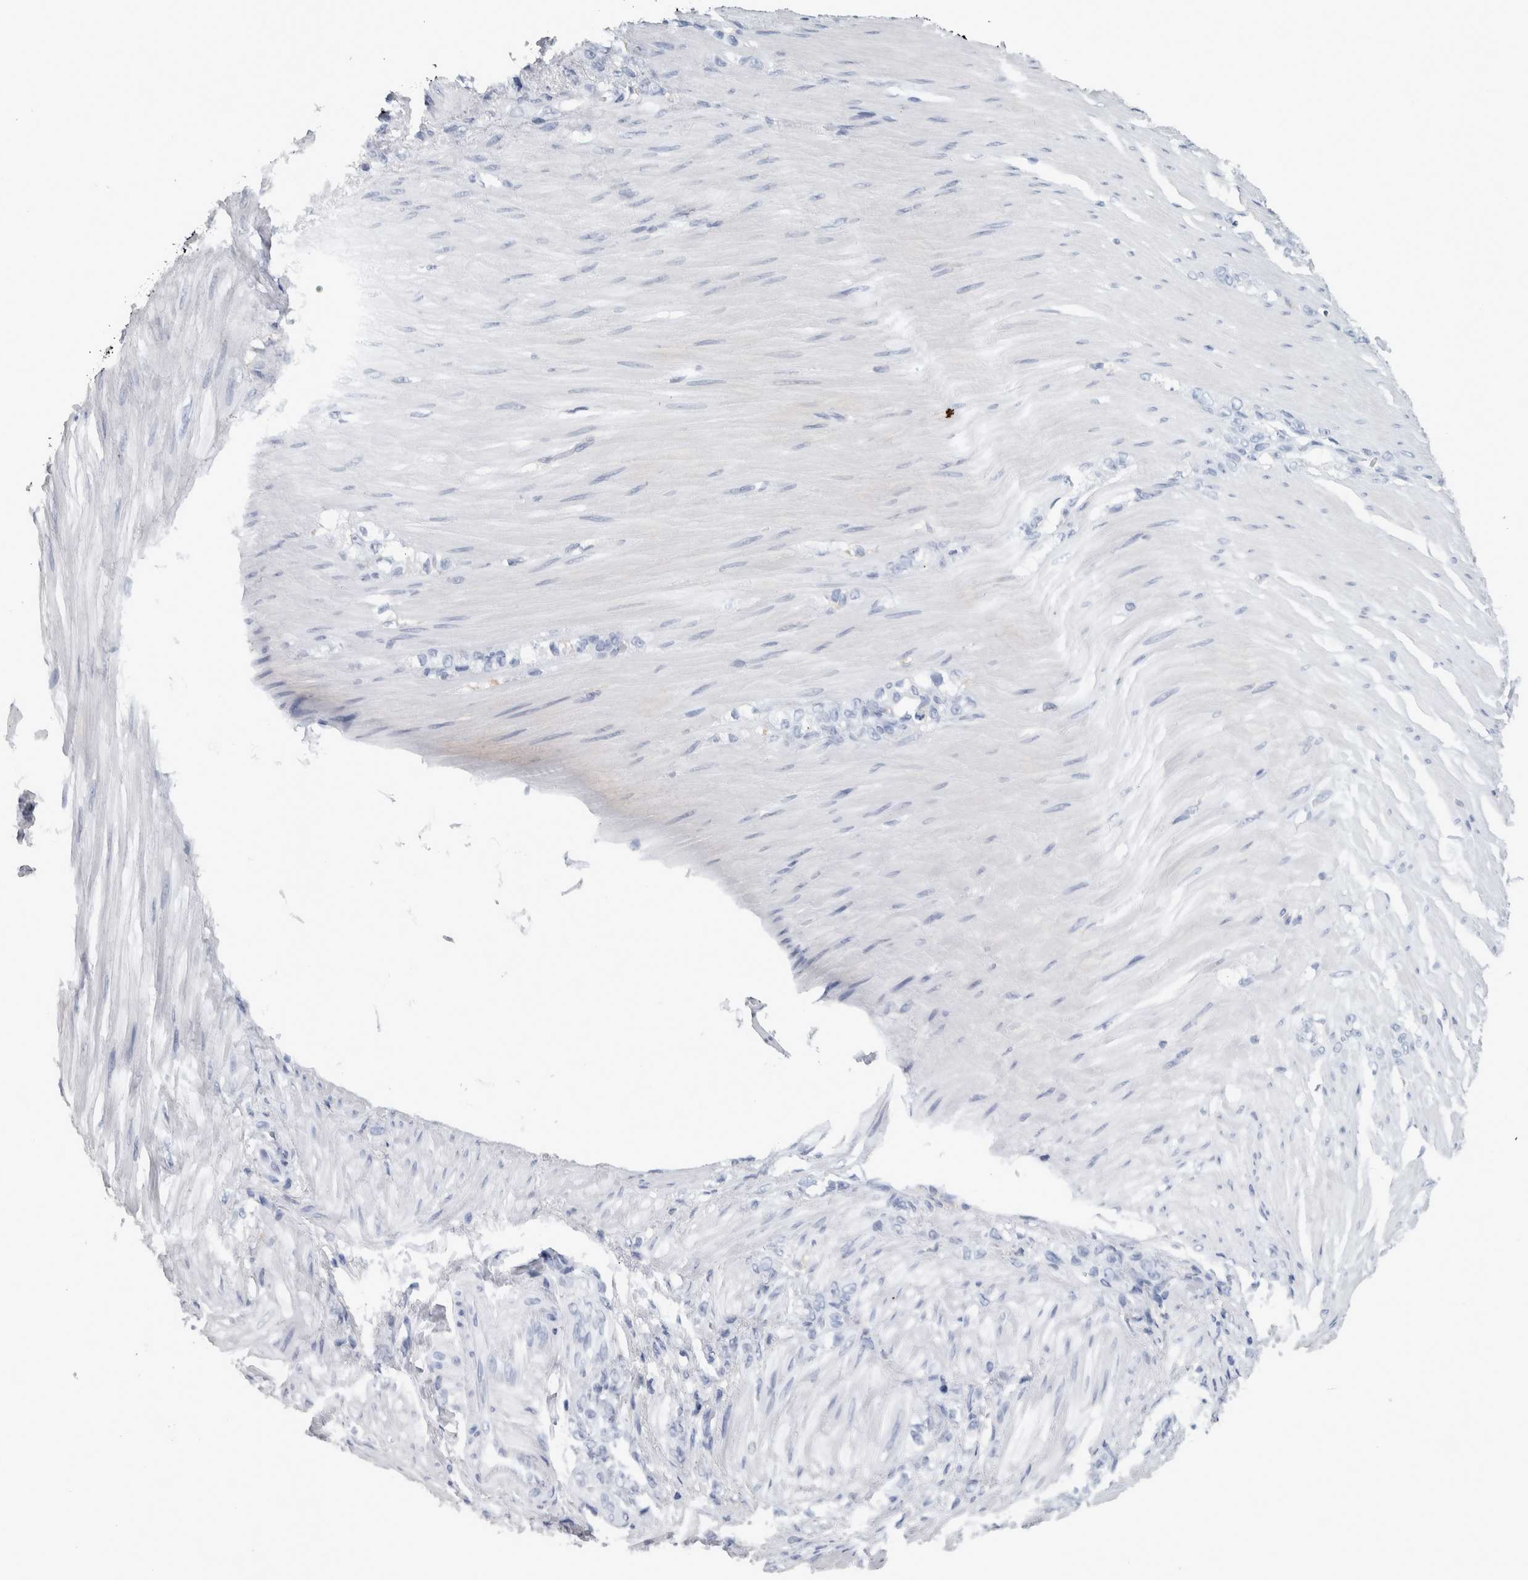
{"staining": {"intensity": "negative", "quantity": "none", "location": "none"}, "tissue": "stomach cancer", "cell_type": "Tumor cells", "image_type": "cancer", "snomed": [{"axis": "morphology", "description": "Normal tissue, NOS"}, {"axis": "morphology", "description": "Adenocarcinoma, NOS"}, {"axis": "topography", "description": "Stomach"}], "caption": "High magnification brightfield microscopy of stomach cancer (adenocarcinoma) stained with DAB (3,3'-diaminobenzidine) (brown) and counterstained with hematoxylin (blue): tumor cells show no significant positivity. Brightfield microscopy of IHC stained with DAB (brown) and hematoxylin (blue), captured at high magnification.", "gene": "SKAP2", "patient": {"sex": "male", "age": 82}}